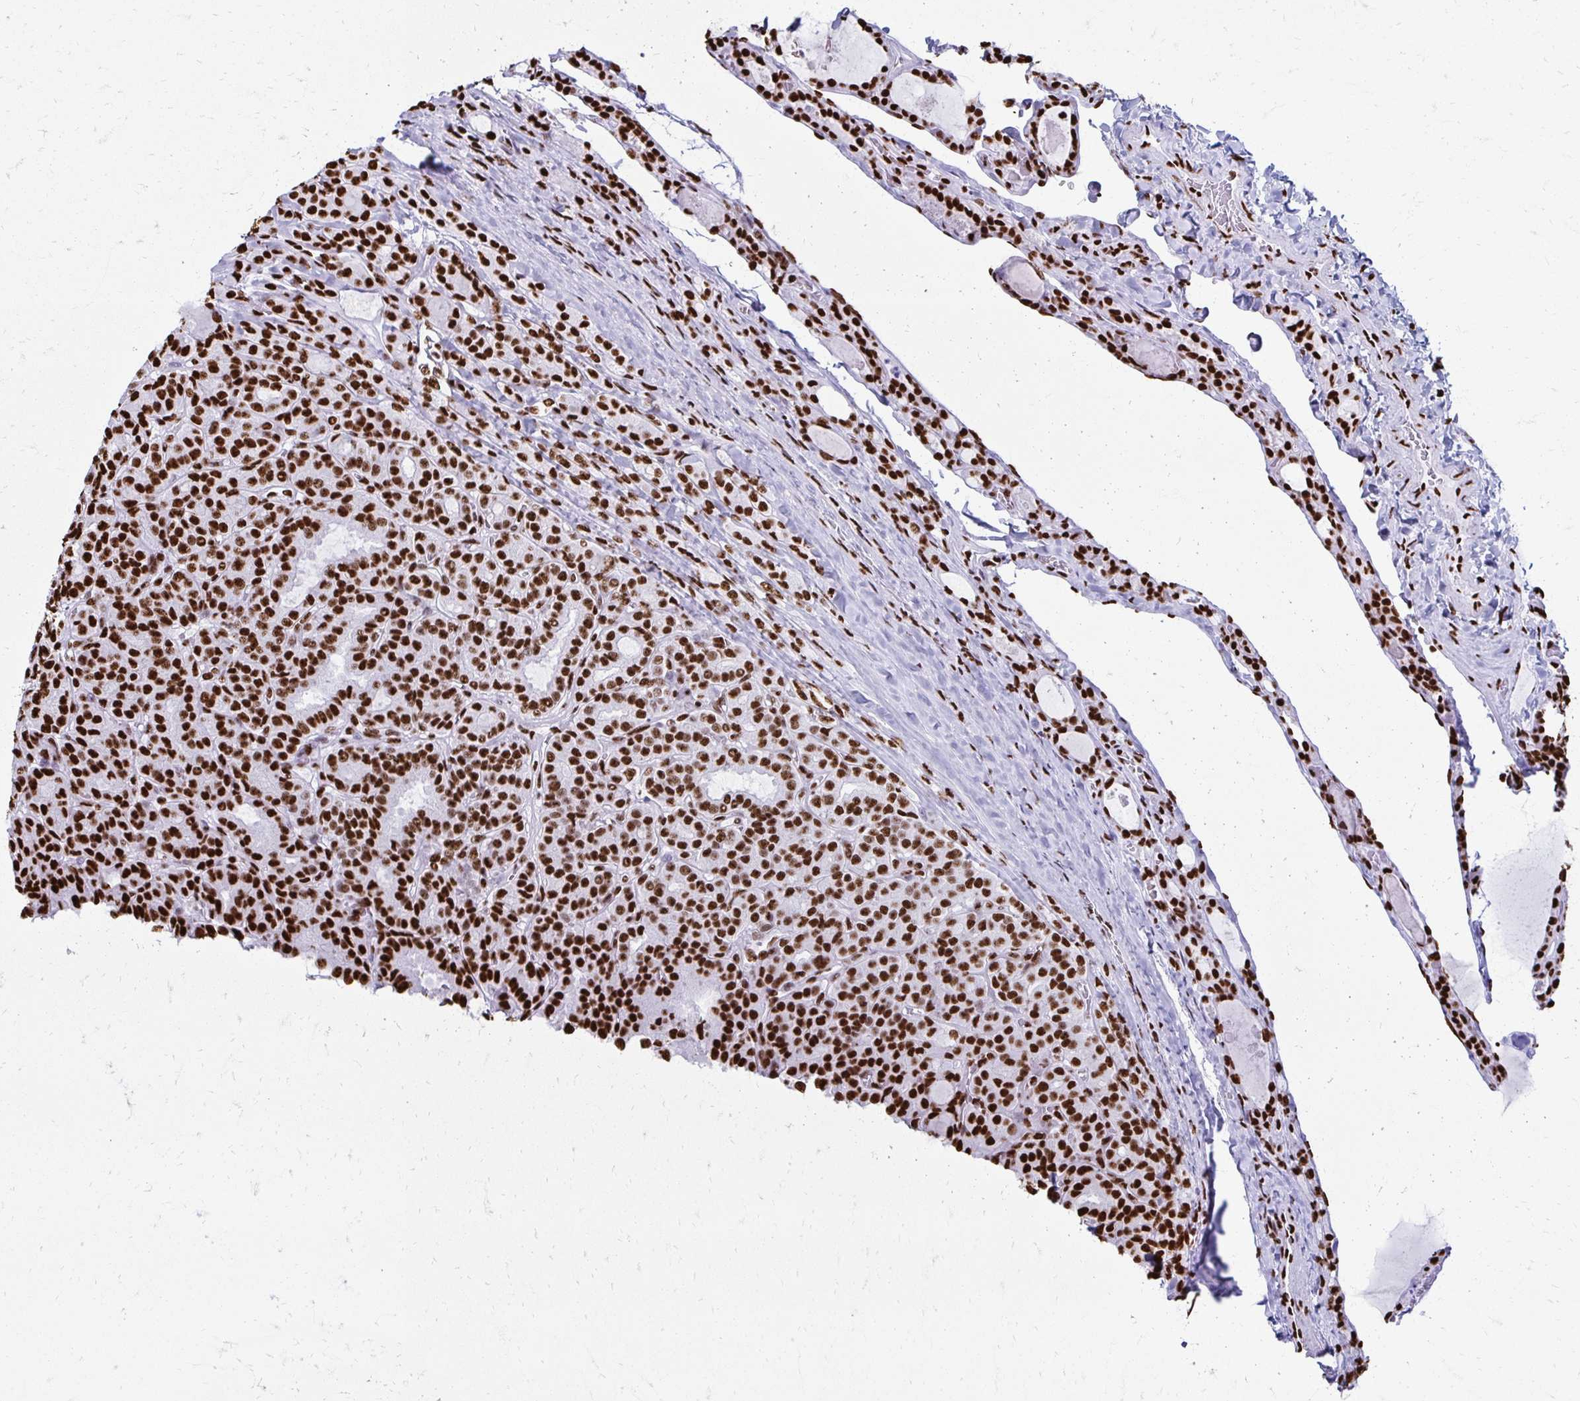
{"staining": {"intensity": "strong", "quantity": ">75%", "location": "nuclear"}, "tissue": "thyroid cancer", "cell_type": "Tumor cells", "image_type": "cancer", "snomed": [{"axis": "morphology", "description": "Normal tissue, NOS"}, {"axis": "morphology", "description": "Follicular adenoma carcinoma, NOS"}, {"axis": "topography", "description": "Thyroid gland"}], "caption": "Brown immunohistochemical staining in human follicular adenoma carcinoma (thyroid) reveals strong nuclear positivity in approximately >75% of tumor cells.", "gene": "NONO", "patient": {"sex": "female", "age": 31}}